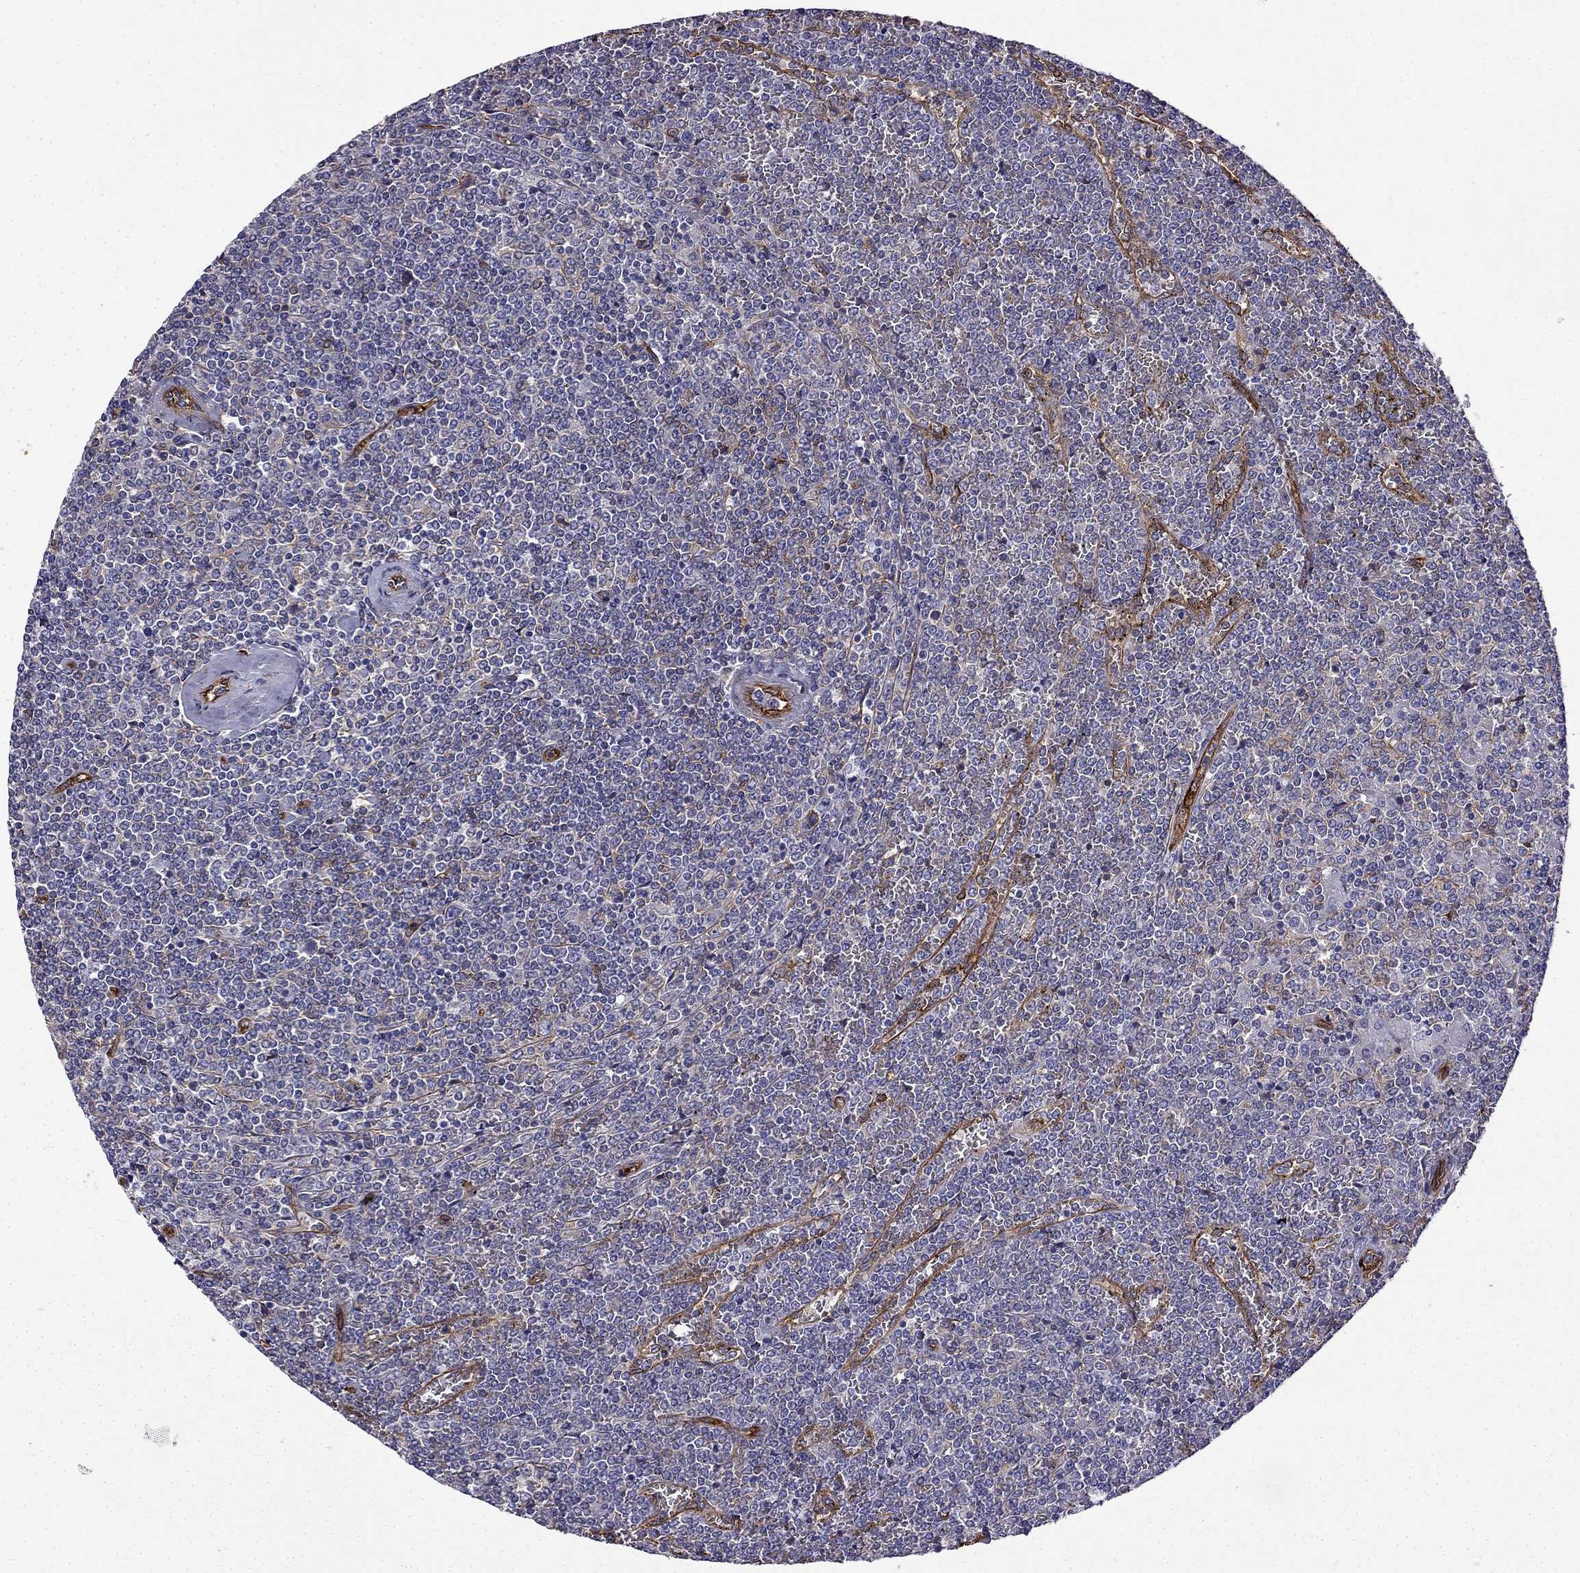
{"staining": {"intensity": "negative", "quantity": "none", "location": "none"}, "tissue": "lymphoma", "cell_type": "Tumor cells", "image_type": "cancer", "snomed": [{"axis": "morphology", "description": "Malignant lymphoma, non-Hodgkin's type, Low grade"}, {"axis": "topography", "description": "Spleen"}], "caption": "Tumor cells show no significant protein expression in malignant lymphoma, non-Hodgkin's type (low-grade).", "gene": "MAP4", "patient": {"sex": "female", "age": 19}}